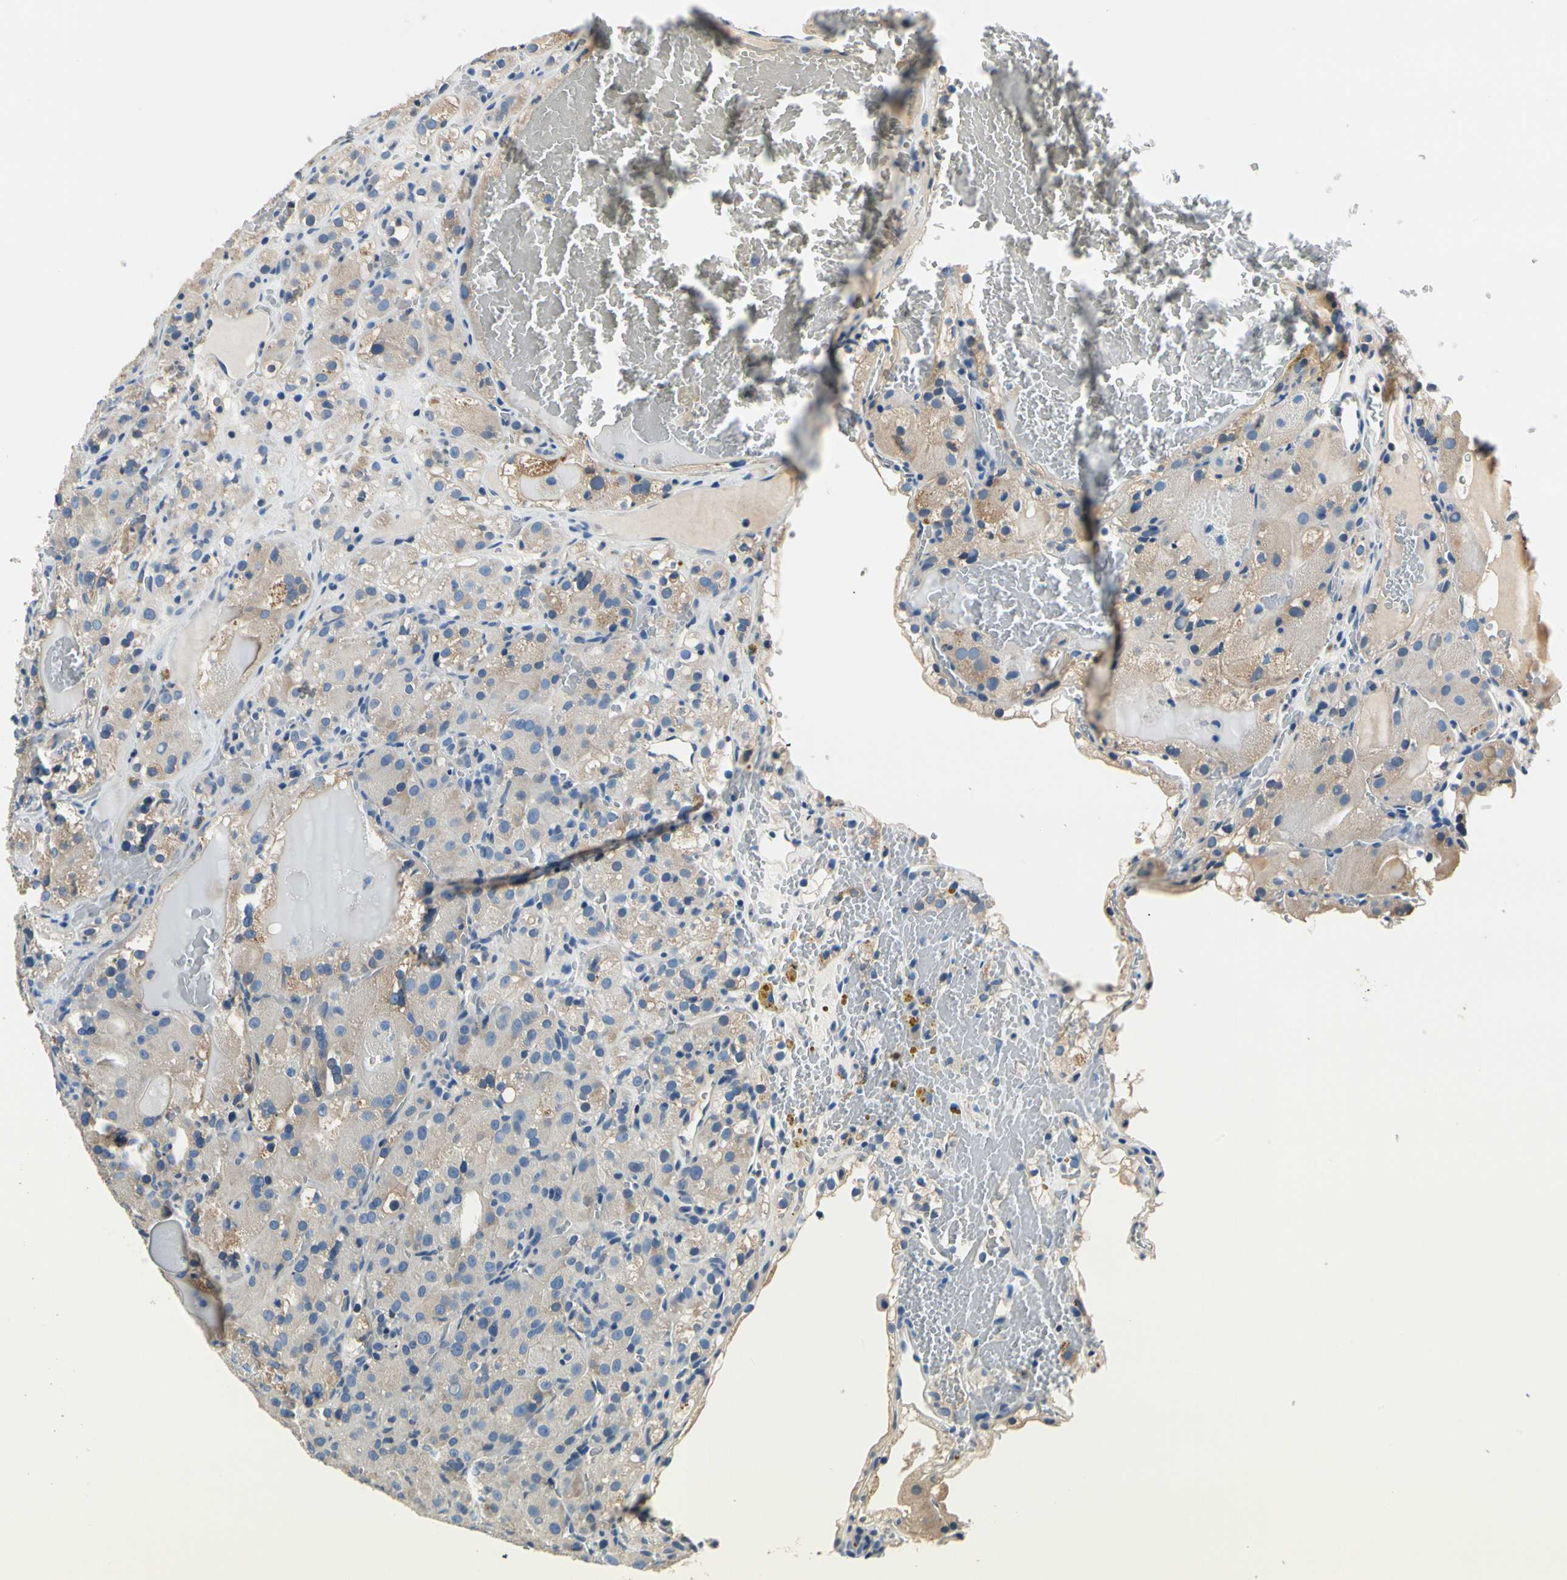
{"staining": {"intensity": "weak", "quantity": "25%-75%", "location": "cytoplasmic/membranous"}, "tissue": "renal cancer", "cell_type": "Tumor cells", "image_type": "cancer", "snomed": [{"axis": "morphology", "description": "Normal tissue, NOS"}, {"axis": "morphology", "description": "Adenocarcinoma, NOS"}, {"axis": "topography", "description": "Kidney"}], "caption": "Immunohistochemistry of human adenocarcinoma (renal) shows low levels of weak cytoplasmic/membranous staining in approximately 25%-75% of tumor cells. Nuclei are stained in blue.", "gene": "TGFBR3", "patient": {"sex": "male", "age": 61}}